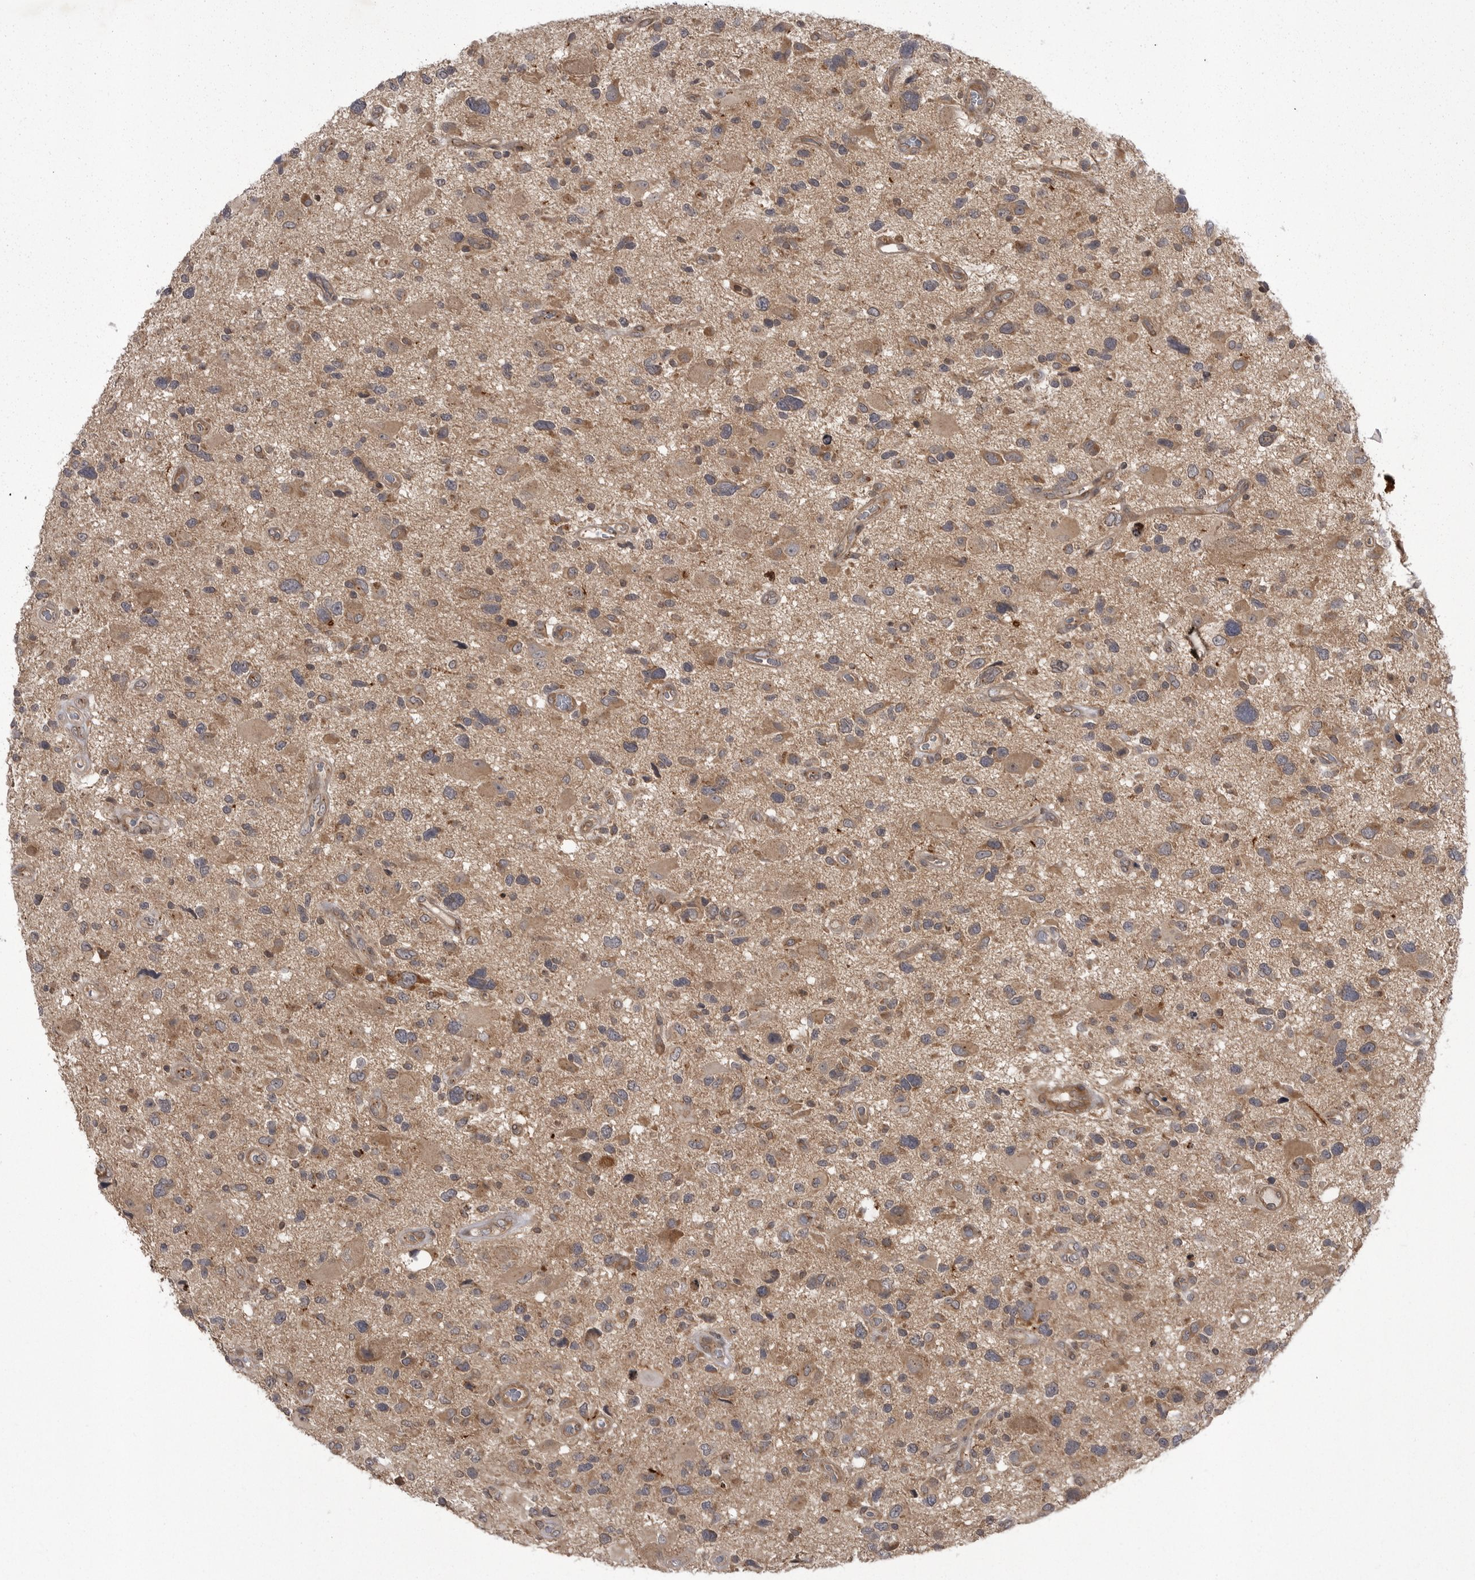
{"staining": {"intensity": "weak", "quantity": ">75%", "location": "cytoplasmic/membranous"}, "tissue": "glioma", "cell_type": "Tumor cells", "image_type": "cancer", "snomed": [{"axis": "morphology", "description": "Glioma, malignant, High grade"}, {"axis": "topography", "description": "Brain"}], "caption": "Immunohistochemistry (IHC) micrograph of glioma stained for a protein (brown), which shows low levels of weak cytoplasmic/membranous positivity in about >75% of tumor cells.", "gene": "STK24", "patient": {"sex": "male", "age": 33}}